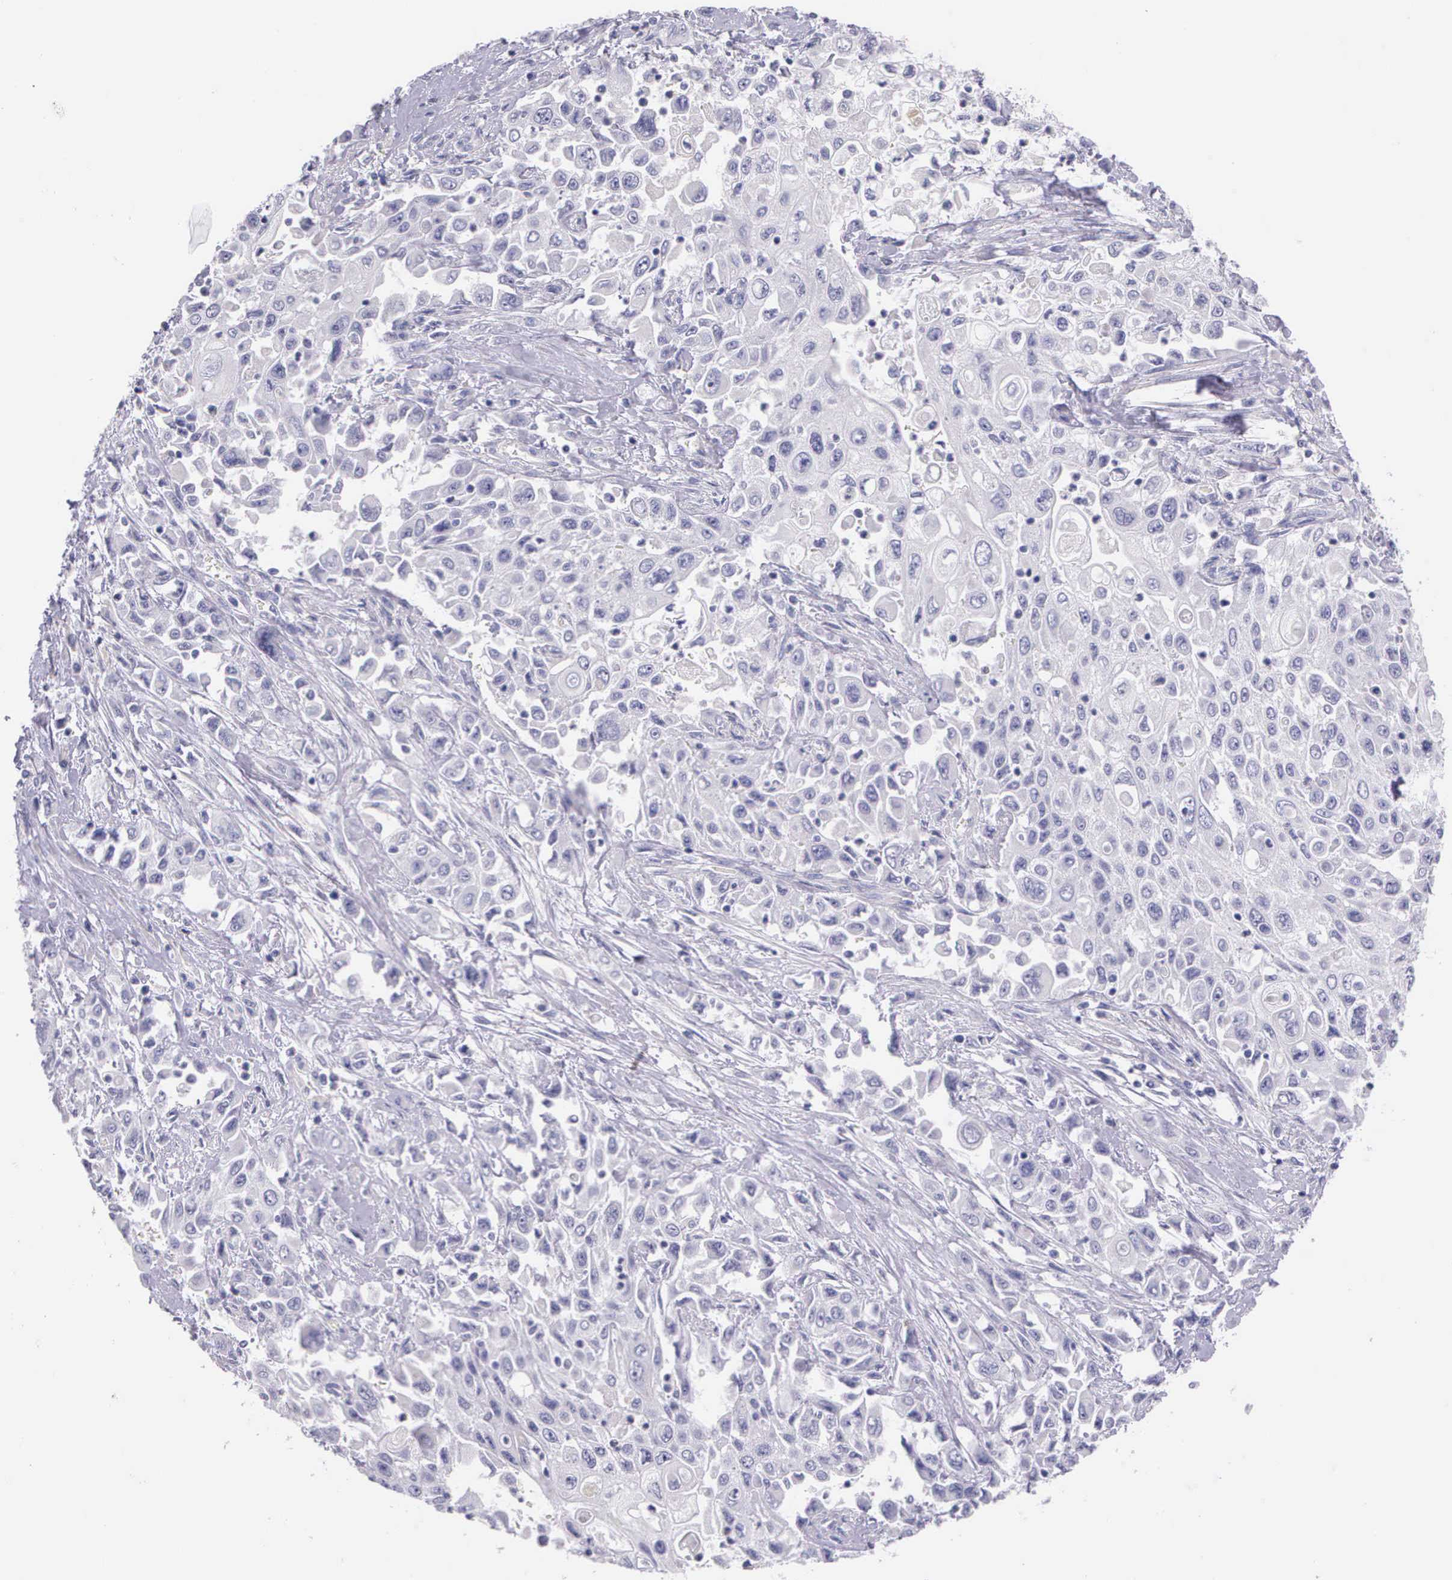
{"staining": {"intensity": "negative", "quantity": "none", "location": "none"}, "tissue": "pancreatic cancer", "cell_type": "Tumor cells", "image_type": "cancer", "snomed": [{"axis": "morphology", "description": "Adenocarcinoma, NOS"}, {"axis": "topography", "description": "Pancreas"}], "caption": "There is no significant staining in tumor cells of pancreatic adenocarcinoma.", "gene": "THSD7A", "patient": {"sex": "male", "age": 70}}